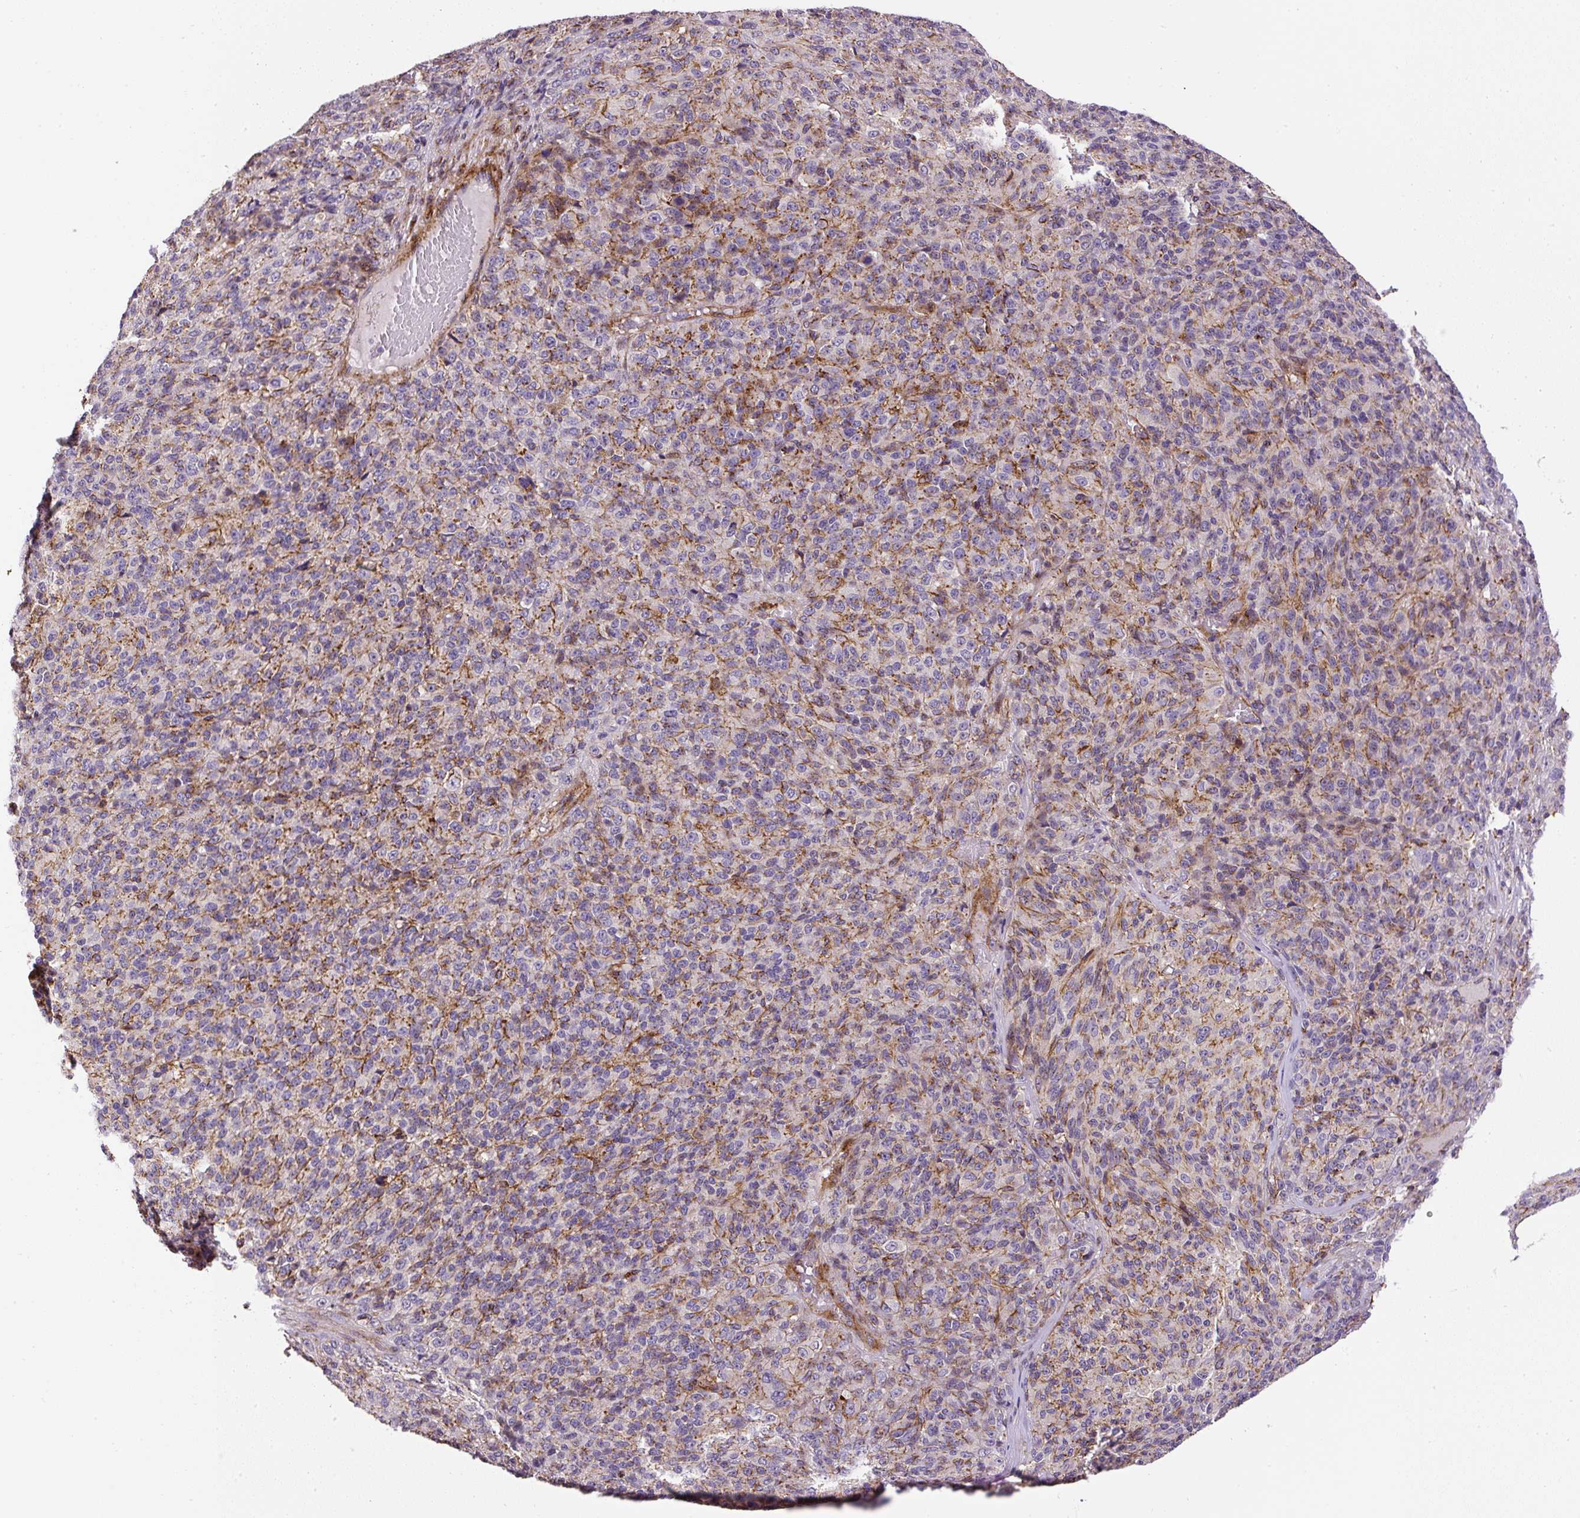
{"staining": {"intensity": "moderate", "quantity": "25%-75%", "location": "cytoplasmic/membranous"}, "tissue": "melanoma", "cell_type": "Tumor cells", "image_type": "cancer", "snomed": [{"axis": "morphology", "description": "Malignant melanoma, Metastatic site"}, {"axis": "topography", "description": "Brain"}], "caption": "The photomicrograph reveals a brown stain indicating the presence of a protein in the cytoplasmic/membranous of tumor cells in malignant melanoma (metastatic site). Immunohistochemistry (ihc) stains the protein of interest in brown and the nuclei are stained blue.", "gene": "RNF170", "patient": {"sex": "female", "age": 56}}